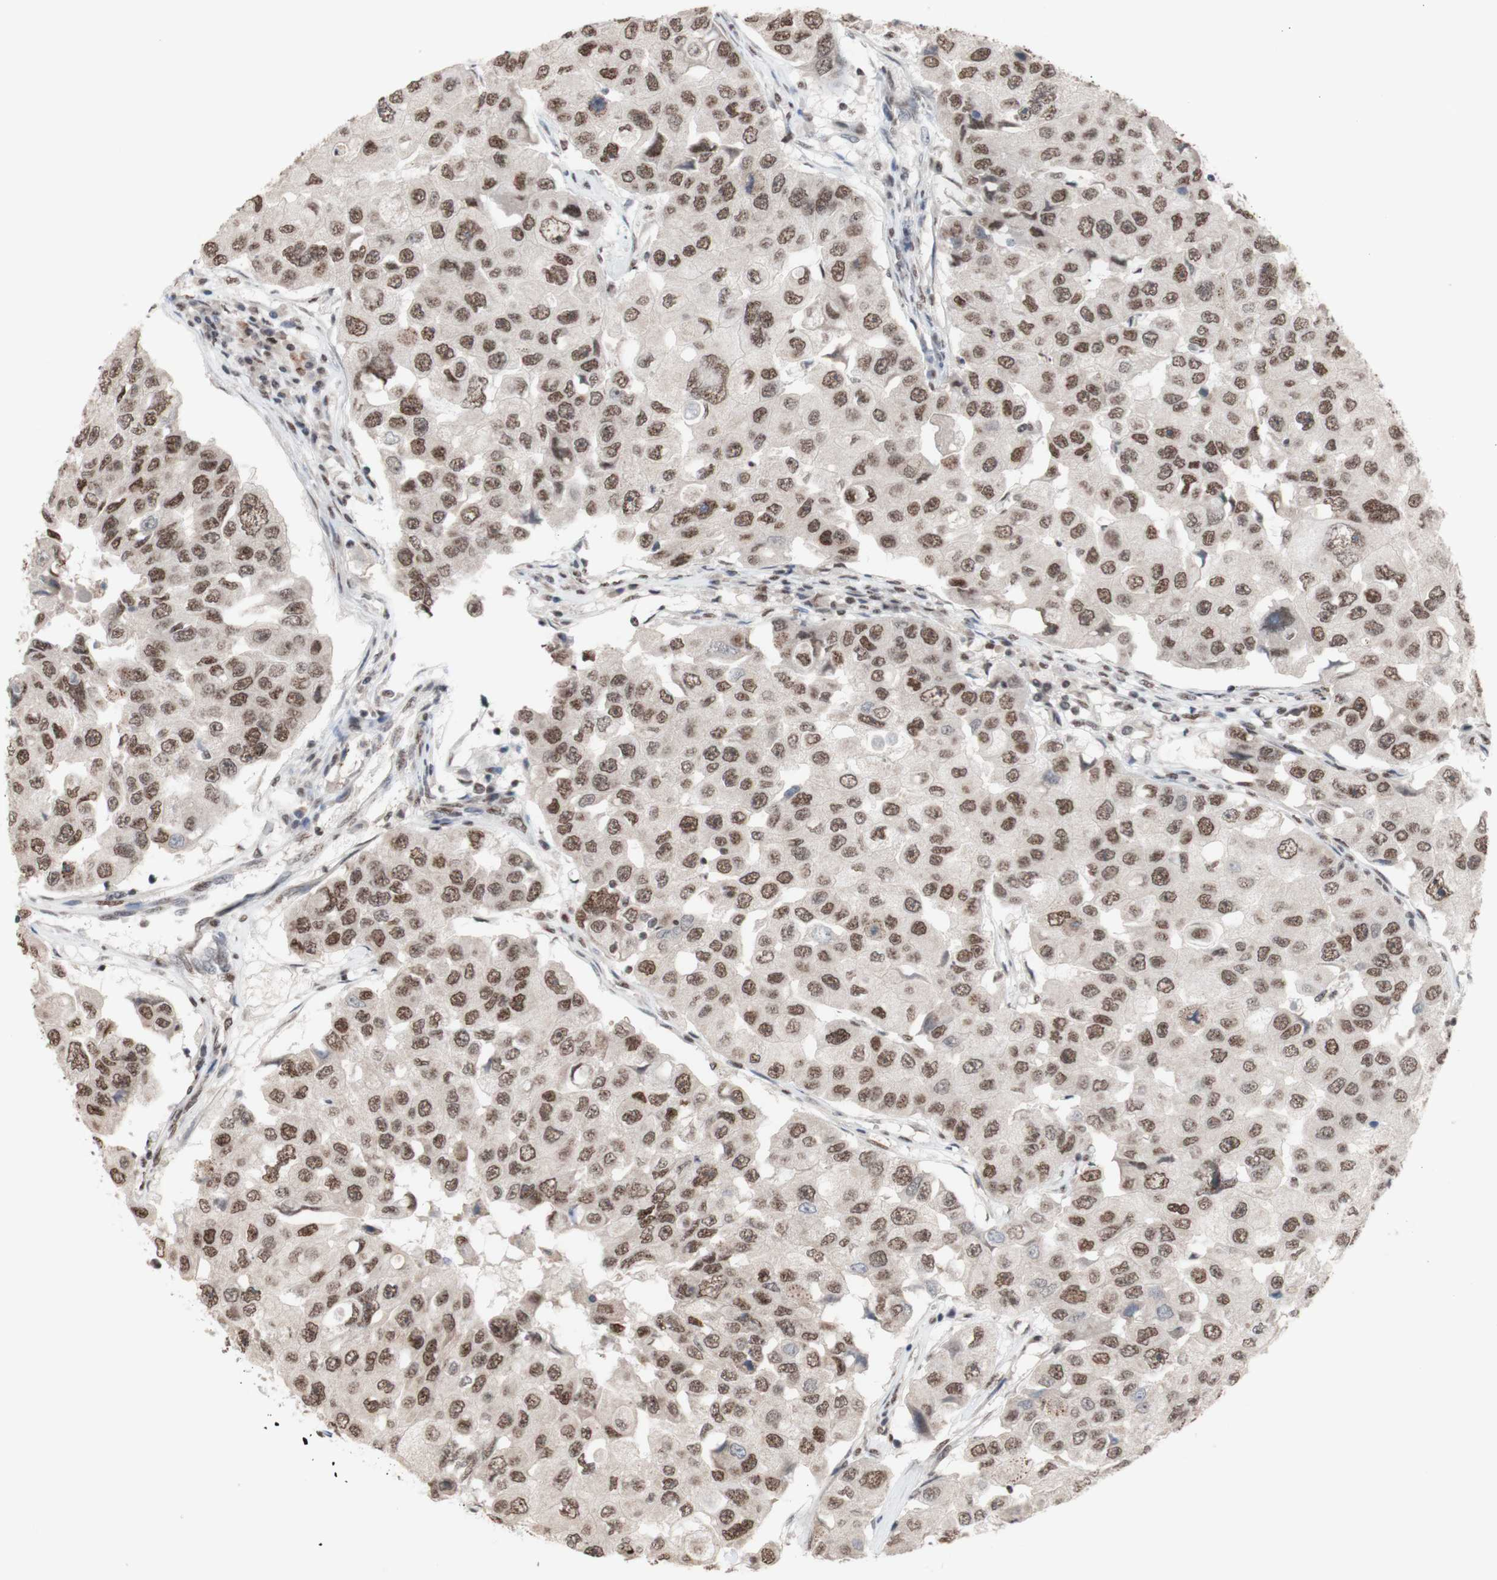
{"staining": {"intensity": "moderate", "quantity": ">75%", "location": "nuclear"}, "tissue": "breast cancer", "cell_type": "Tumor cells", "image_type": "cancer", "snomed": [{"axis": "morphology", "description": "Duct carcinoma"}, {"axis": "topography", "description": "Breast"}], "caption": "Protein staining demonstrates moderate nuclear positivity in approximately >75% of tumor cells in breast cancer.", "gene": "SFPQ", "patient": {"sex": "female", "age": 27}}